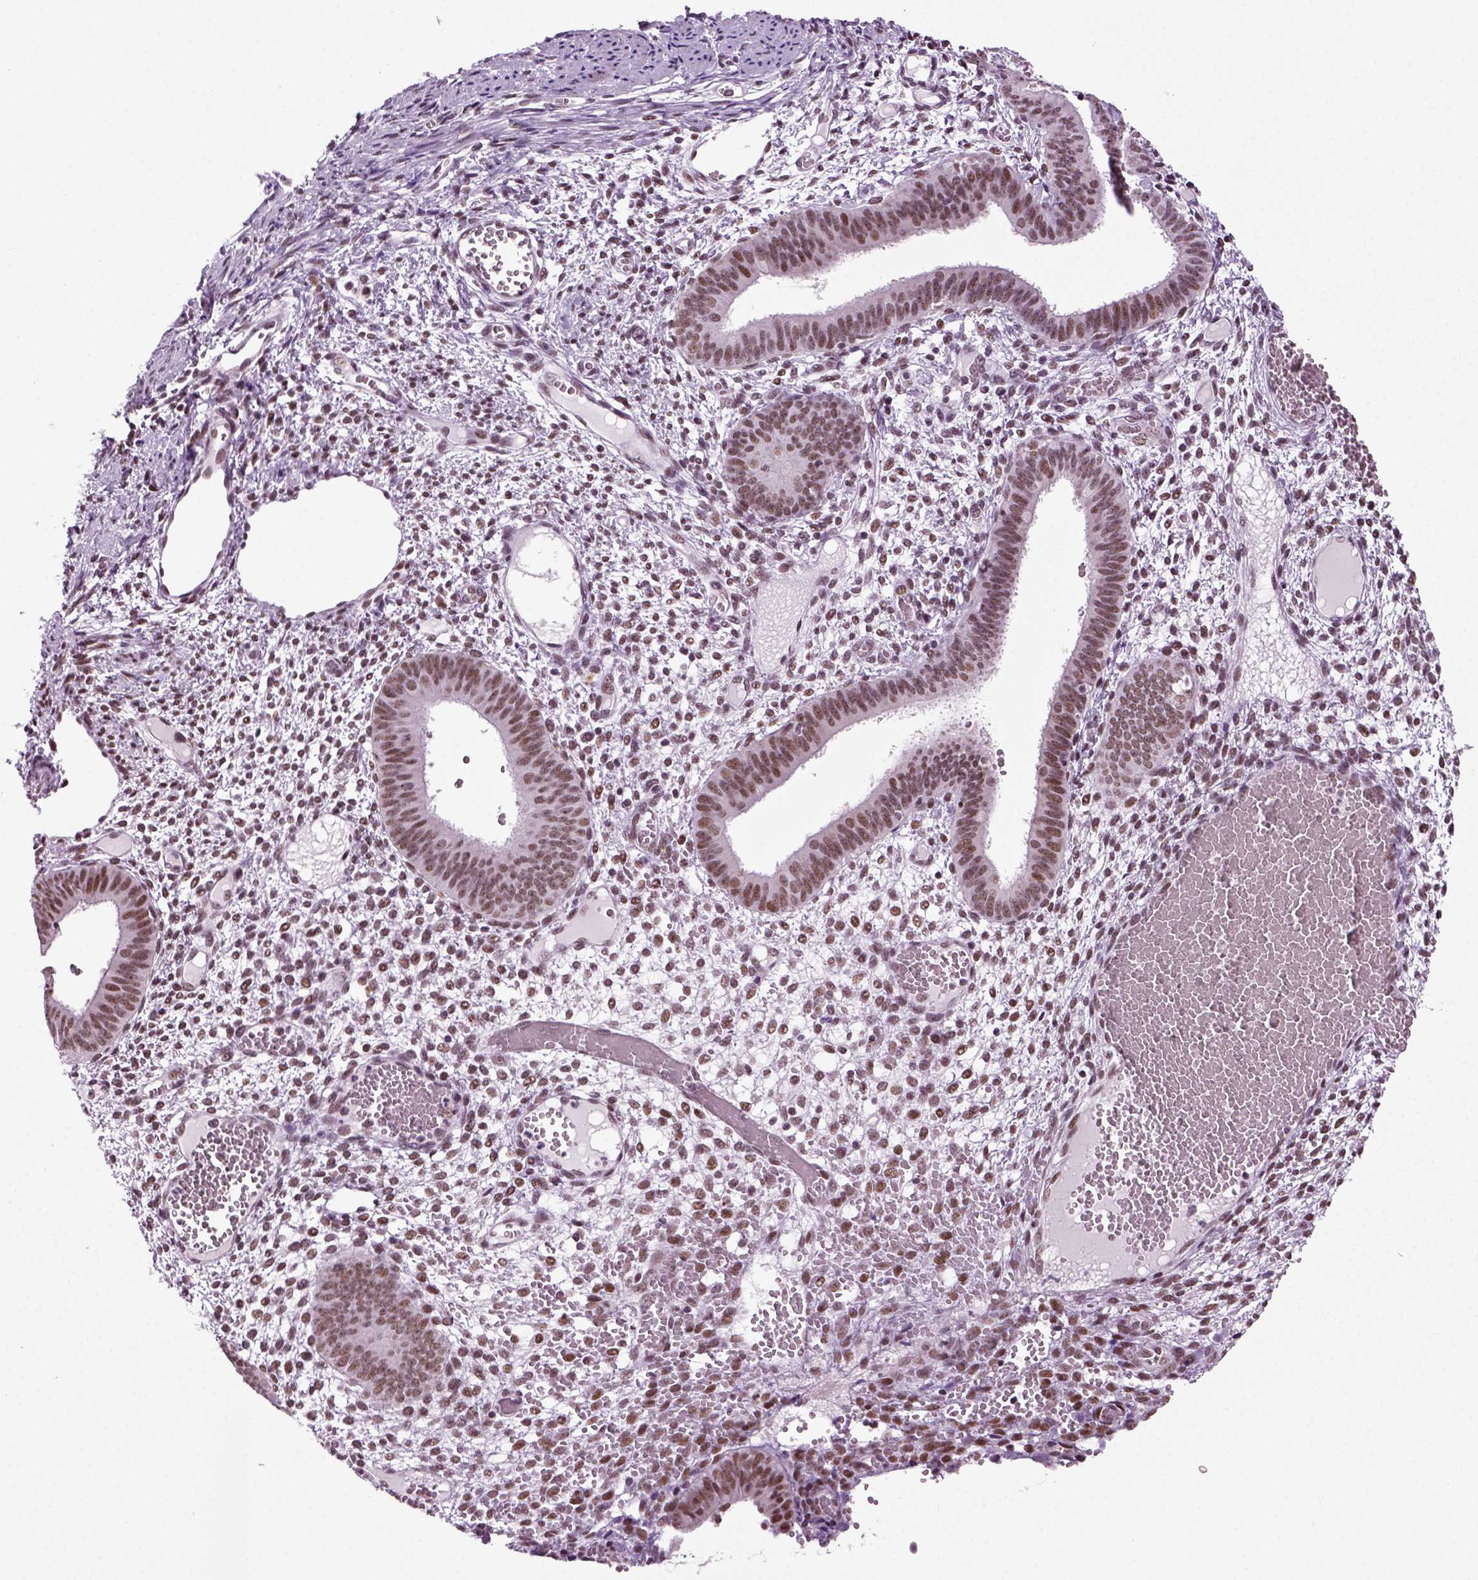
{"staining": {"intensity": "moderate", "quantity": "<25%", "location": "nuclear"}, "tissue": "endometrium", "cell_type": "Cells in endometrial stroma", "image_type": "normal", "snomed": [{"axis": "morphology", "description": "Normal tissue, NOS"}, {"axis": "topography", "description": "Endometrium"}], "caption": "The micrograph reveals immunohistochemical staining of unremarkable endometrium. There is moderate nuclear staining is present in approximately <25% of cells in endometrial stroma.", "gene": "RCOR3", "patient": {"sex": "female", "age": 42}}